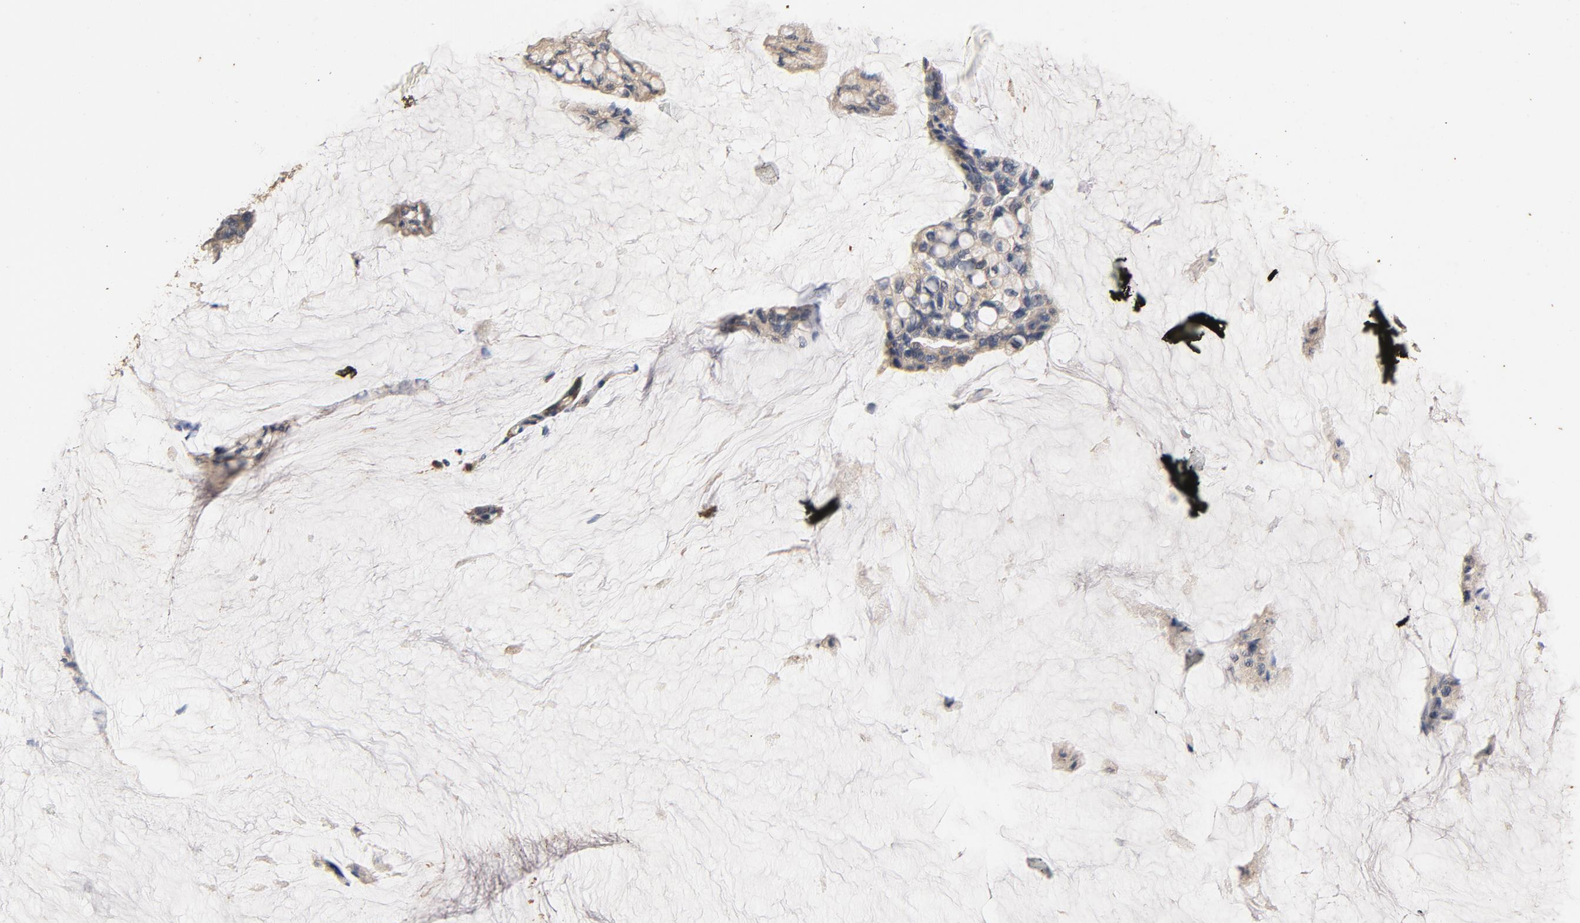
{"staining": {"intensity": "weak", "quantity": ">75%", "location": "cytoplasmic/membranous"}, "tissue": "ovarian cancer", "cell_type": "Tumor cells", "image_type": "cancer", "snomed": [{"axis": "morphology", "description": "Cystadenocarcinoma, mucinous, NOS"}, {"axis": "topography", "description": "Ovary"}], "caption": "Human mucinous cystadenocarcinoma (ovarian) stained with a protein marker displays weak staining in tumor cells.", "gene": "UBE2J1", "patient": {"sex": "female", "age": 39}}